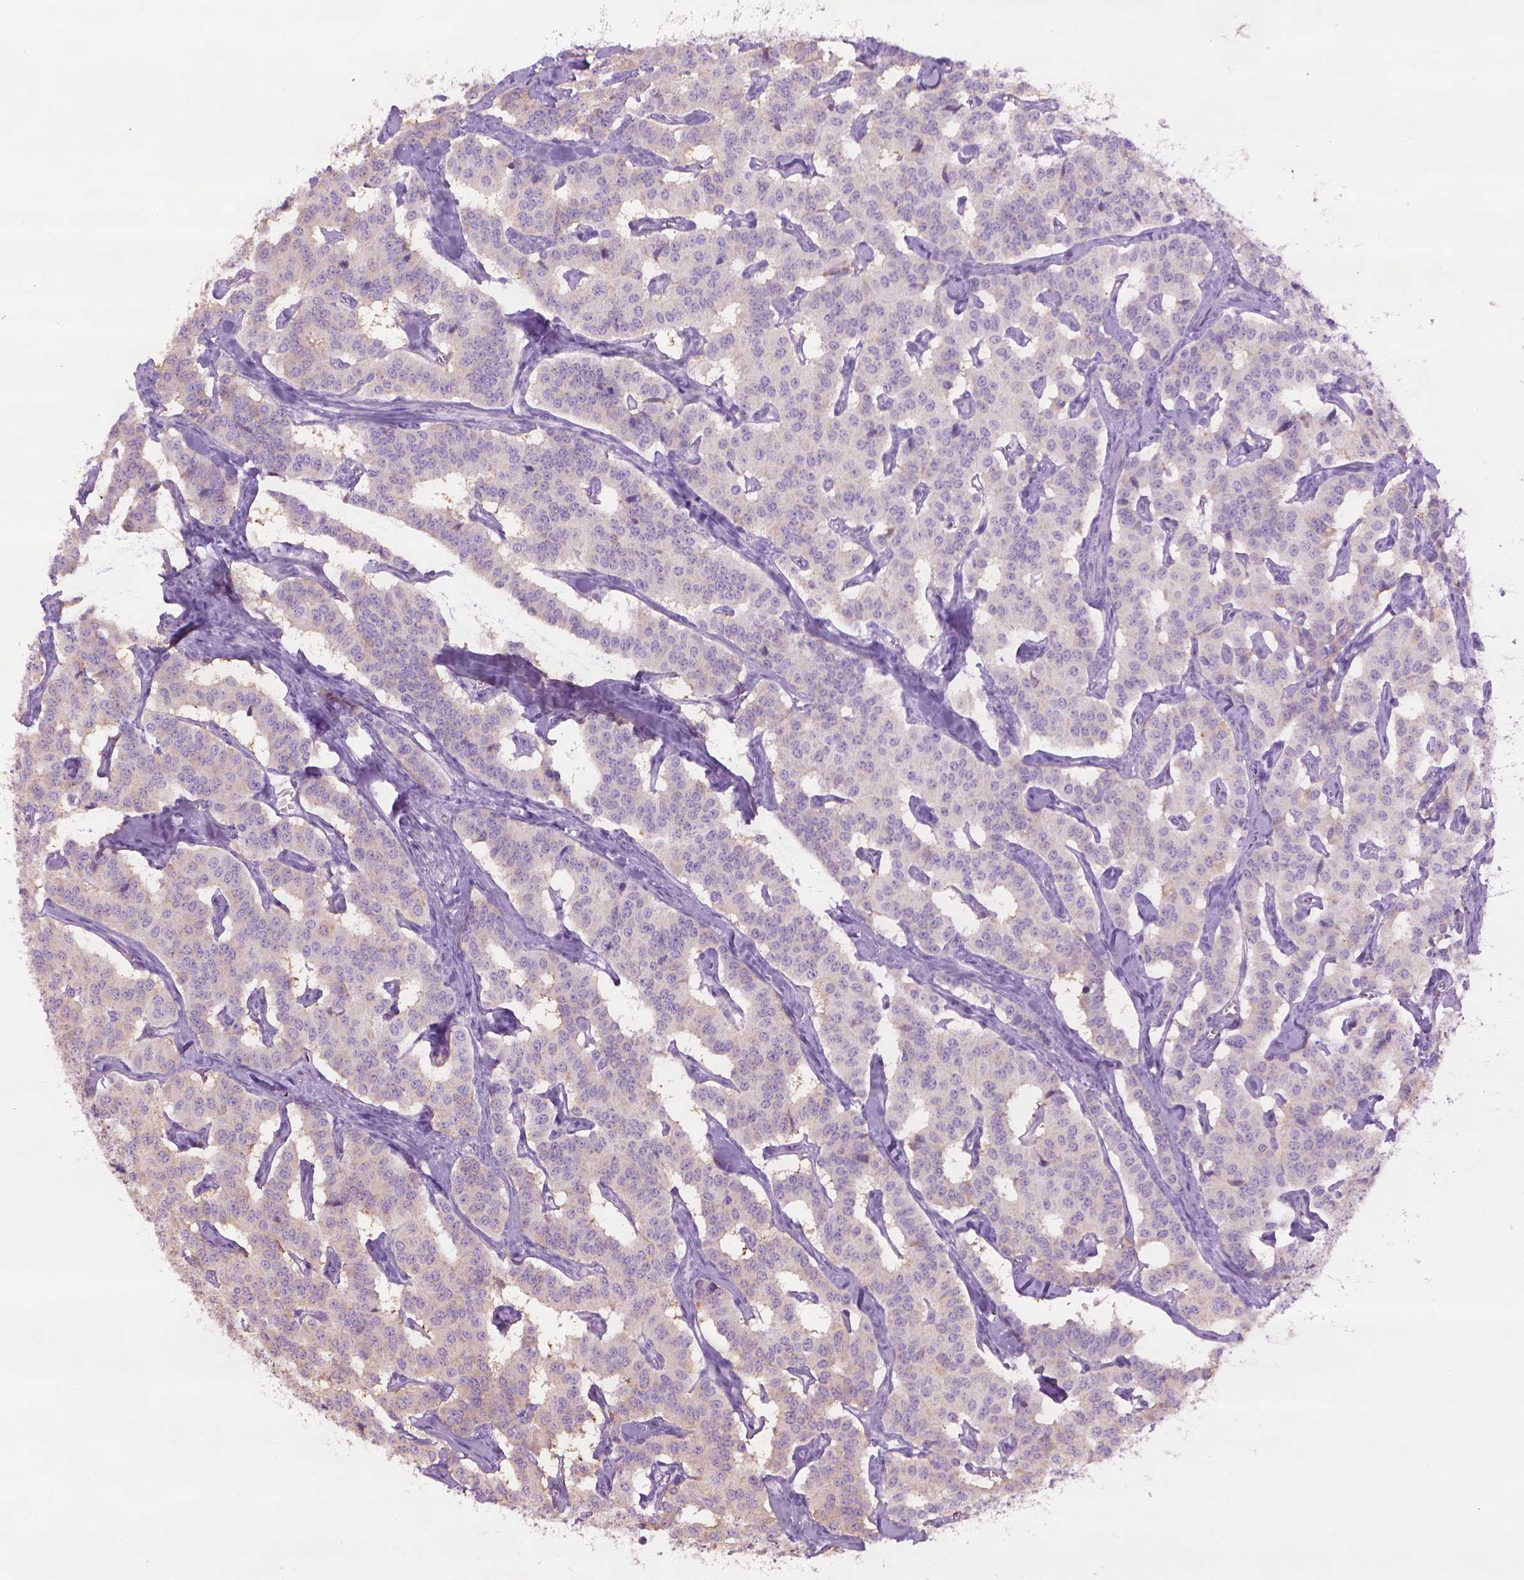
{"staining": {"intensity": "negative", "quantity": "none", "location": "none"}, "tissue": "carcinoid", "cell_type": "Tumor cells", "image_type": "cancer", "snomed": [{"axis": "morphology", "description": "Carcinoid, malignant, NOS"}, {"axis": "topography", "description": "Lung"}], "caption": "A photomicrograph of human malignant carcinoid is negative for staining in tumor cells. (Stains: DAB (3,3'-diaminobenzidine) IHC with hematoxylin counter stain, Microscopy: brightfield microscopy at high magnification).", "gene": "DNAI7", "patient": {"sex": "female", "age": 46}}